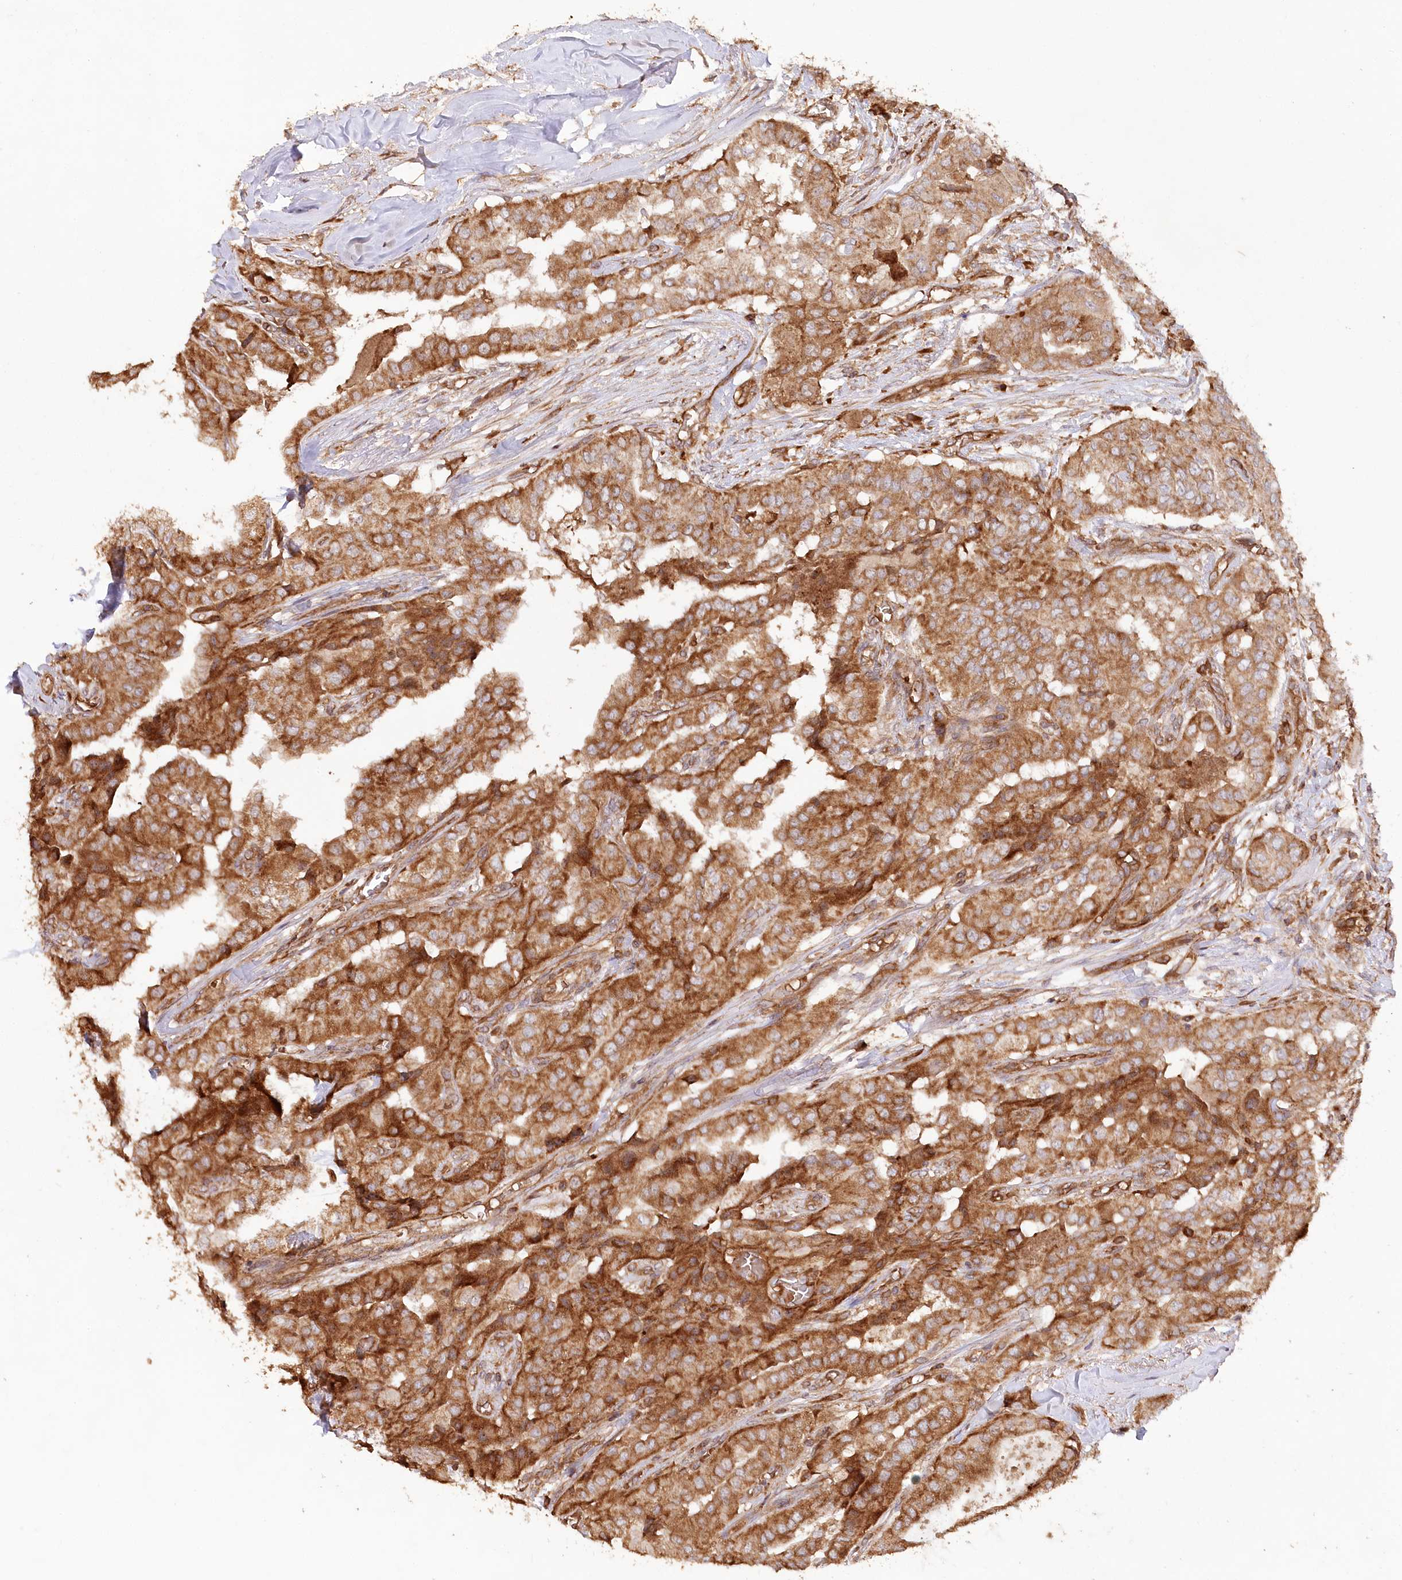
{"staining": {"intensity": "moderate", "quantity": ">75%", "location": "cytoplasmic/membranous"}, "tissue": "thyroid cancer", "cell_type": "Tumor cells", "image_type": "cancer", "snomed": [{"axis": "morphology", "description": "Papillary adenocarcinoma, NOS"}, {"axis": "topography", "description": "Thyroid gland"}], "caption": "Protein analysis of thyroid papillary adenocarcinoma tissue reveals moderate cytoplasmic/membranous staining in about >75% of tumor cells. (IHC, brightfield microscopy, high magnification).", "gene": "PAIP2", "patient": {"sex": "female", "age": 59}}